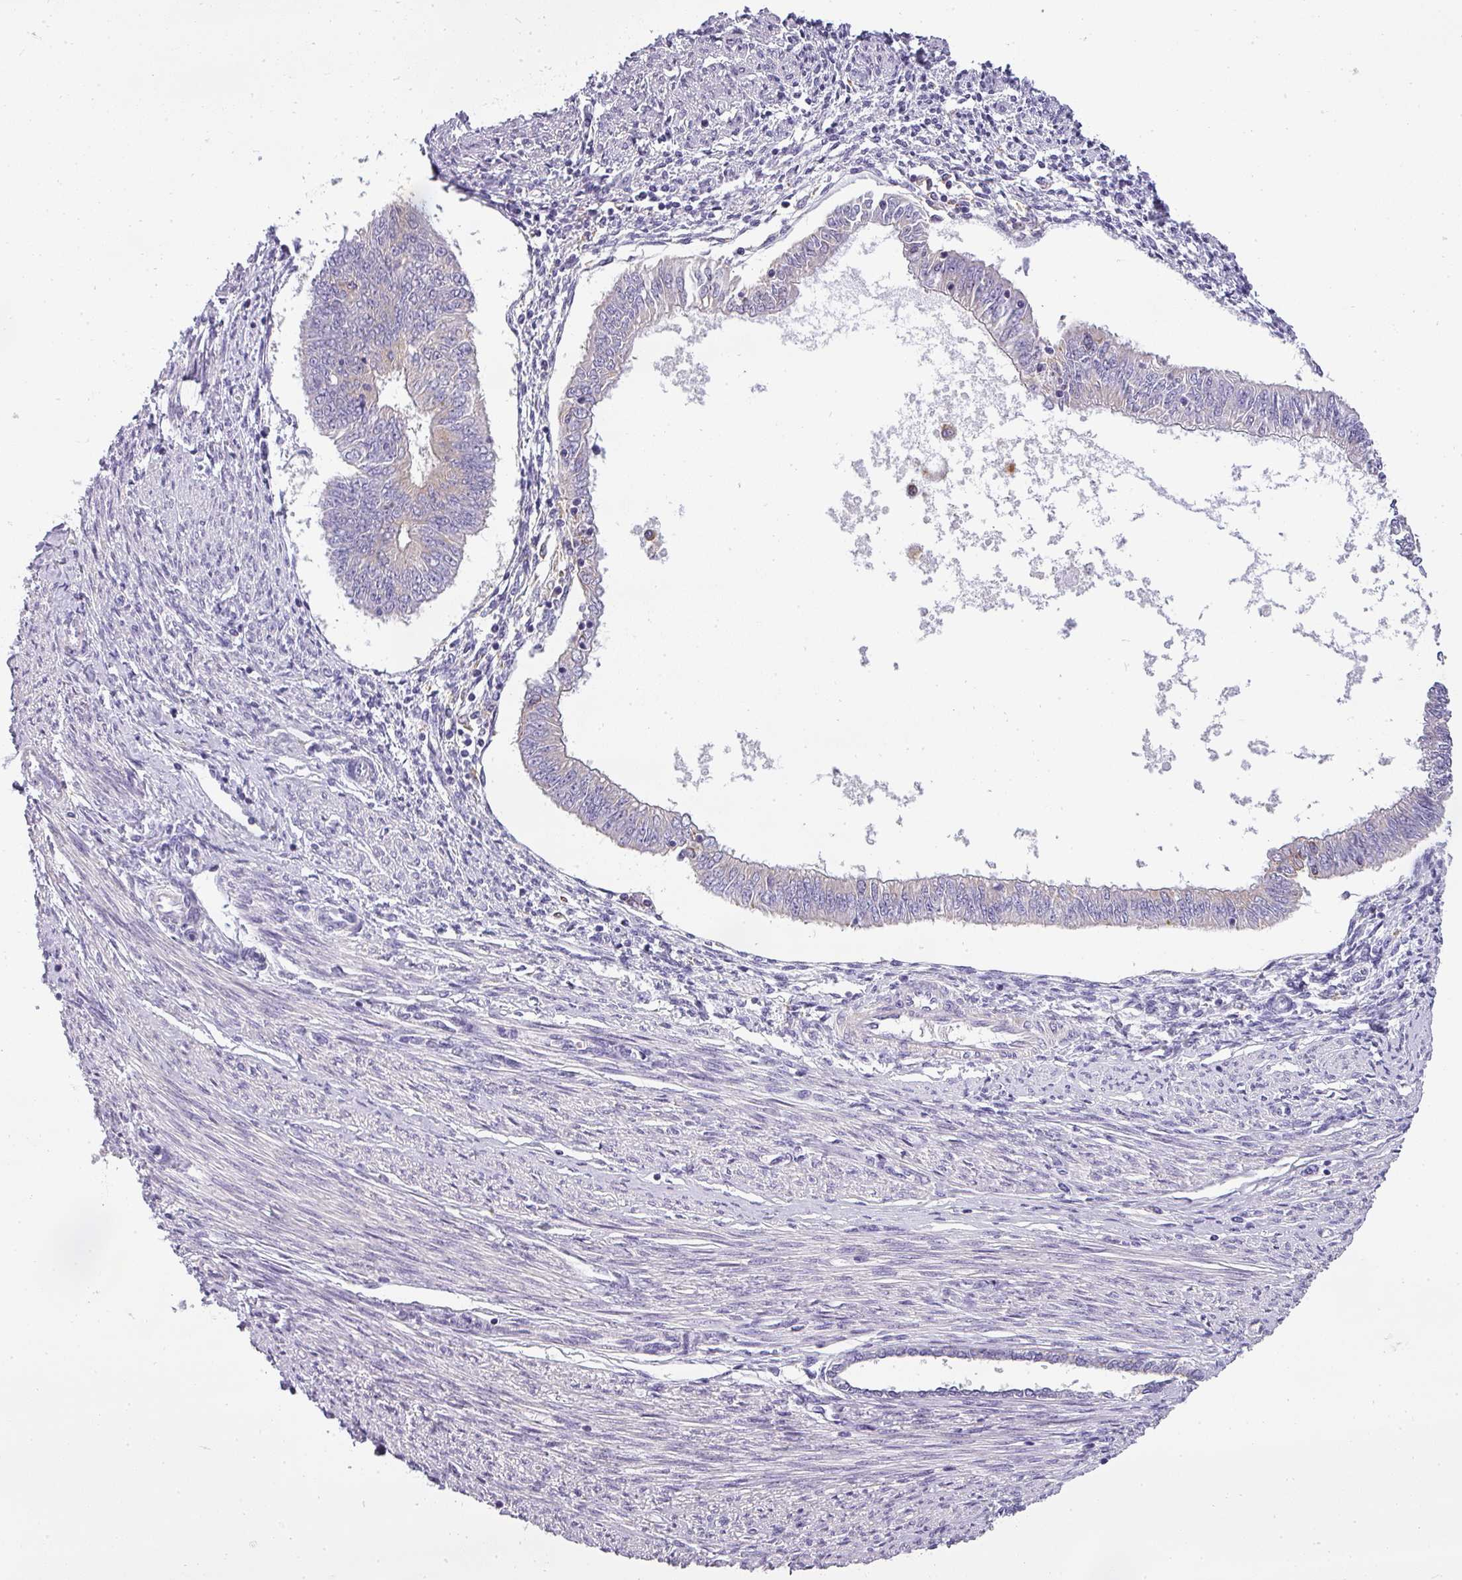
{"staining": {"intensity": "negative", "quantity": "none", "location": "none"}, "tissue": "endometrial cancer", "cell_type": "Tumor cells", "image_type": "cancer", "snomed": [{"axis": "morphology", "description": "Adenocarcinoma, NOS"}, {"axis": "topography", "description": "Endometrium"}], "caption": "Immunohistochemical staining of adenocarcinoma (endometrial) shows no significant staining in tumor cells.", "gene": "ATP6V1D", "patient": {"sex": "female", "age": 58}}